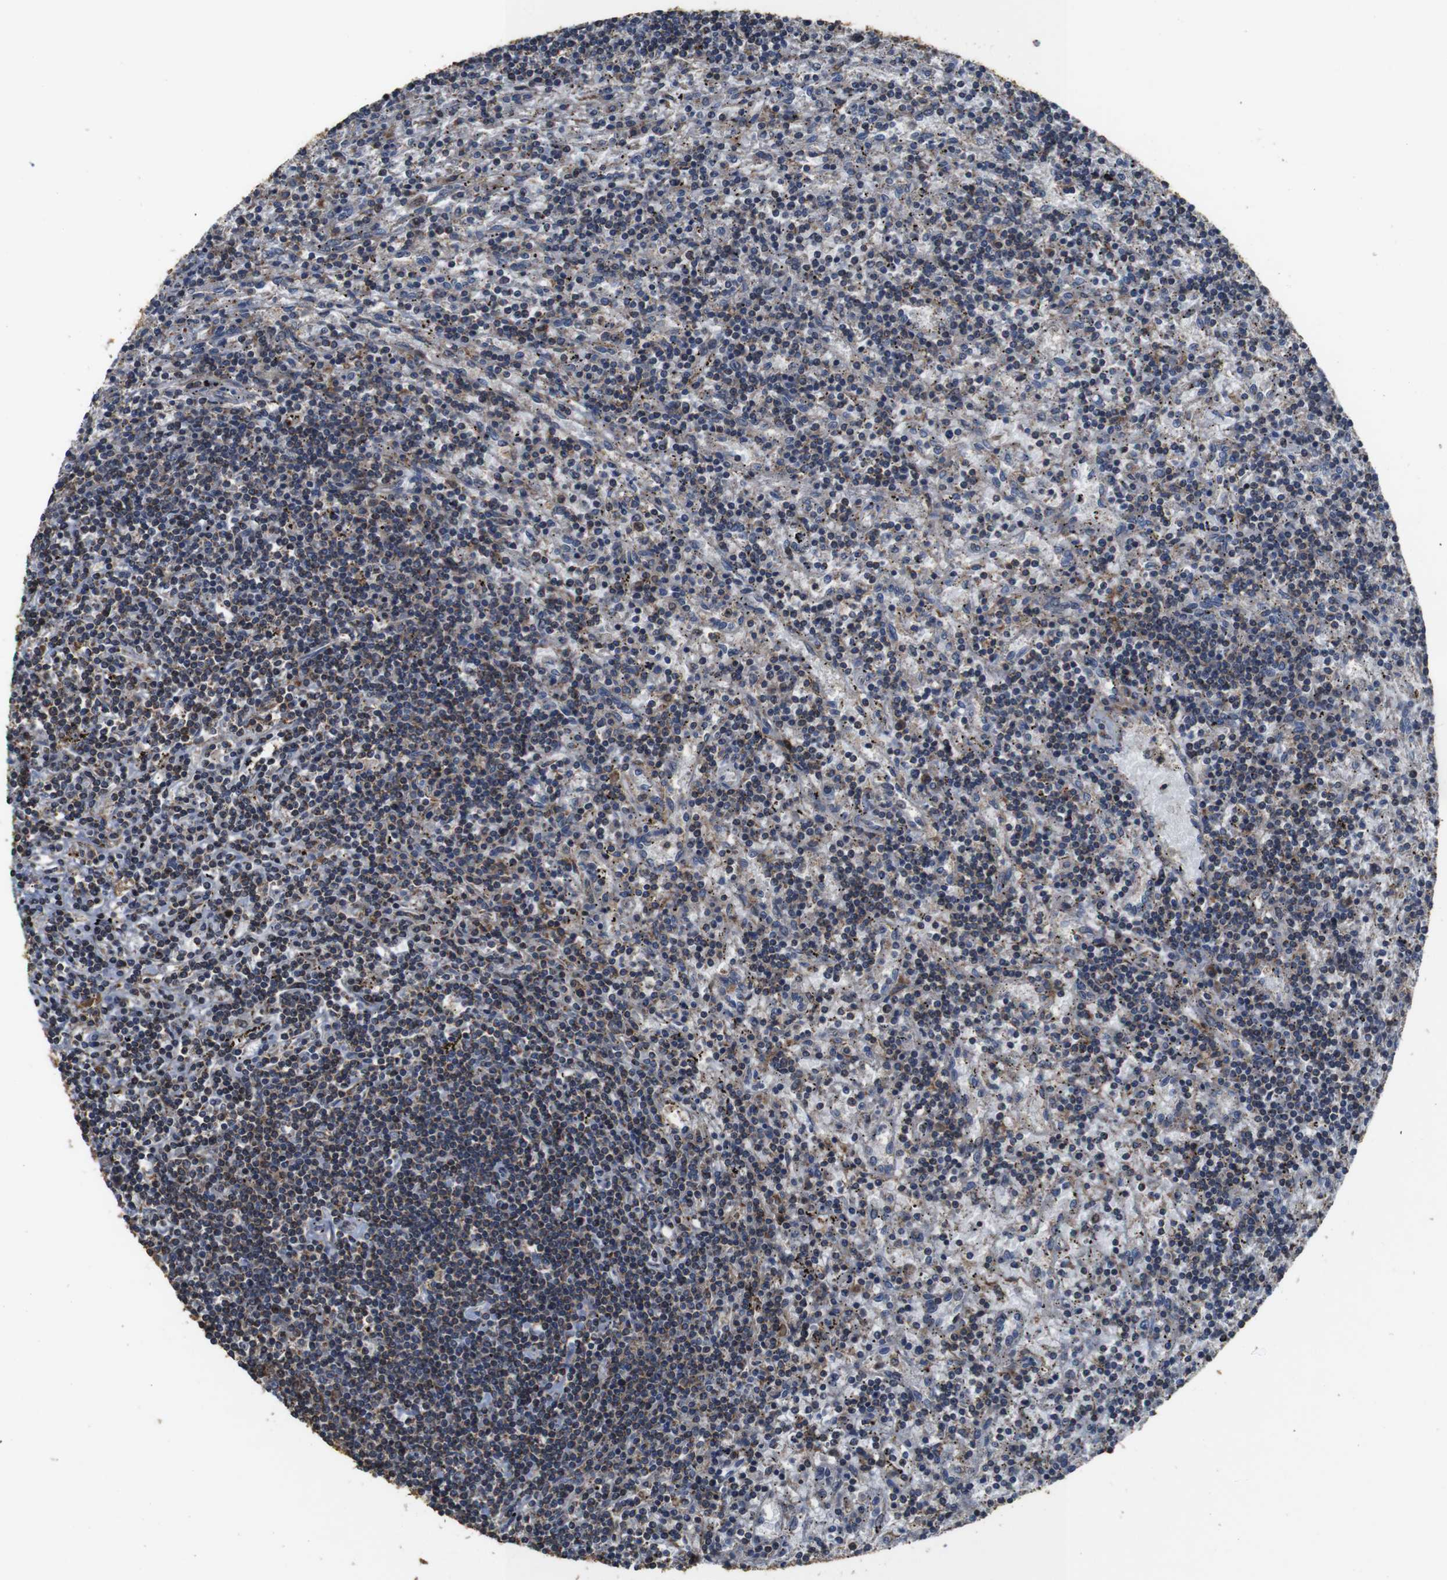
{"staining": {"intensity": "weak", "quantity": "<25%", "location": "cytoplasmic/membranous"}, "tissue": "lymphoma", "cell_type": "Tumor cells", "image_type": "cancer", "snomed": [{"axis": "morphology", "description": "Malignant lymphoma, non-Hodgkin's type, Low grade"}, {"axis": "topography", "description": "Spleen"}], "caption": "Tumor cells are negative for brown protein staining in low-grade malignant lymphoma, non-Hodgkin's type.", "gene": "SNN", "patient": {"sex": "male", "age": 76}}